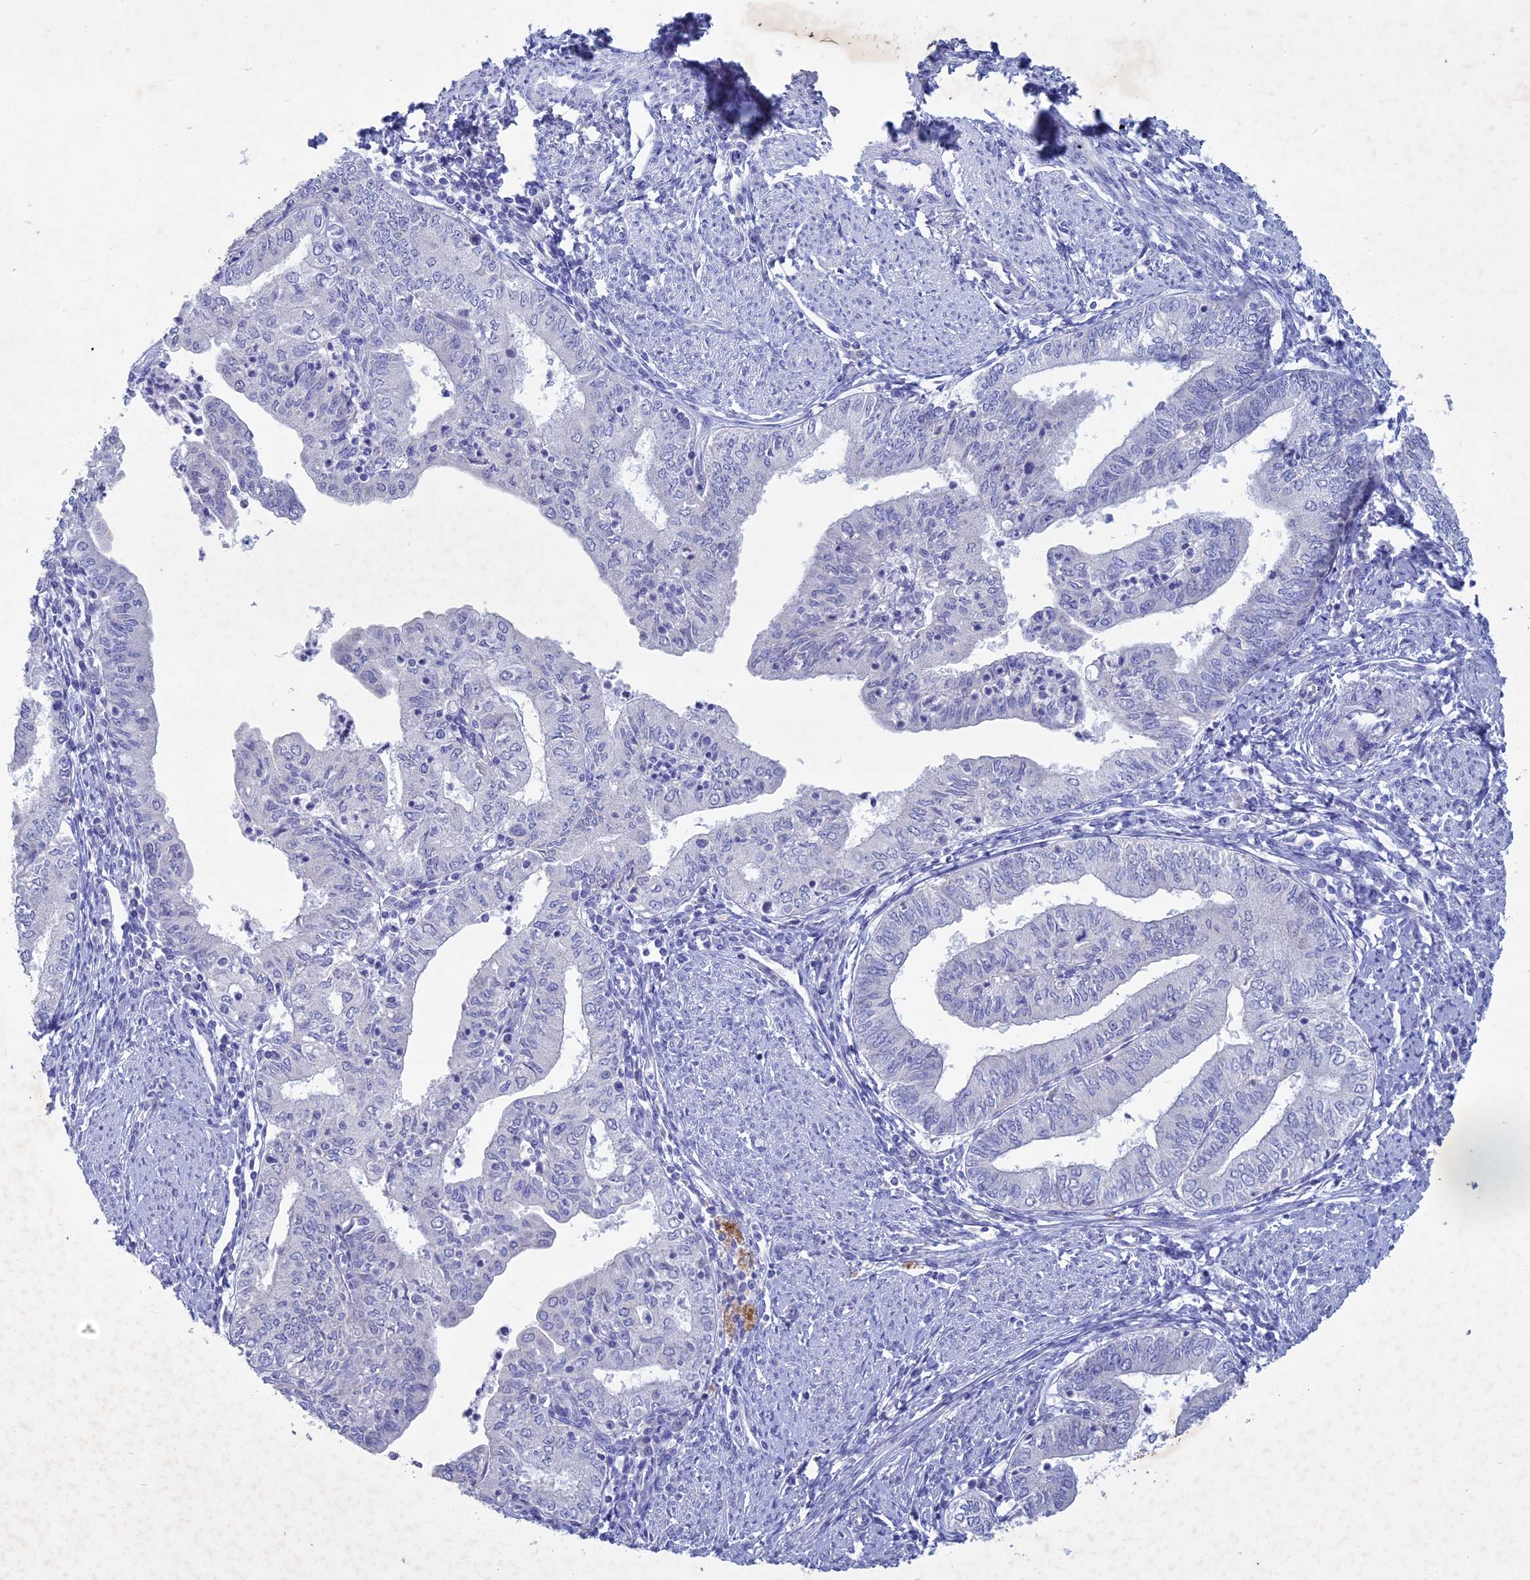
{"staining": {"intensity": "negative", "quantity": "none", "location": "none"}, "tissue": "endometrial cancer", "cell_type": "Tumor cells", "image_type": "cancer", "snomed": [{"axis": "morphology", "description": "Adenocarcinoma, NOS"}, {"axis": "topography", "description": "Endometrium"}], "caption": "IHC micrograph of neoplastic tissue: human endometrial cancer (adenocarcinoma) stained with DAB exhibits no significant protein staining in tumor cells.", "gene": "BTBD19", "patient": {"sex": "female", "age": 66}}